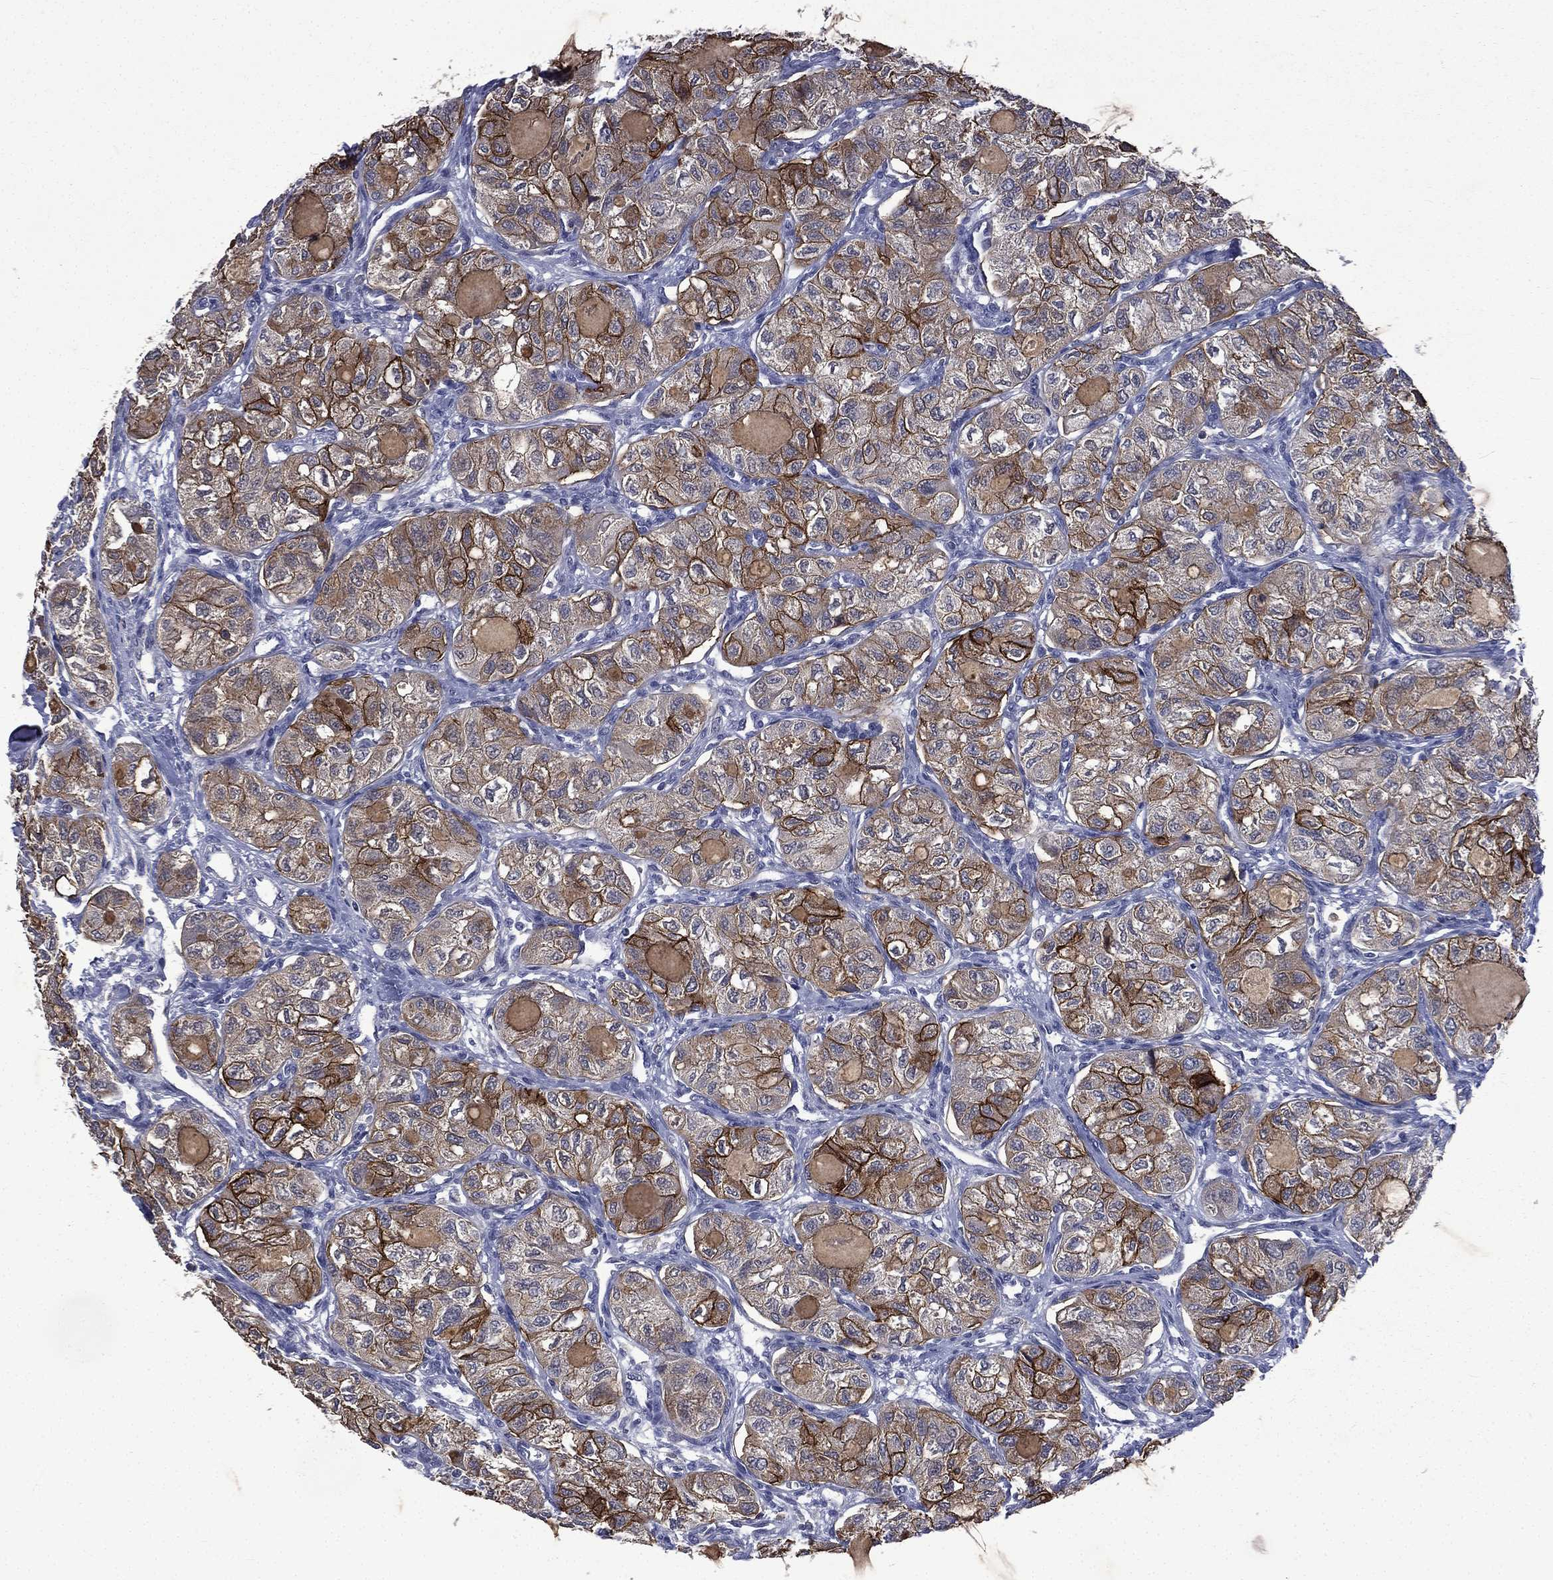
{"staining": {"intensity": "moderate", "quantity": "25%-75%", "location": "cytoplasmic/membranous"}, "tissue": "thyroid cancer", "cell_type": "Tumor cells", "image_type": "cancer", "snomed": [{"axis": "morphology", "description": "Follicular adenoma carcinoma, NOS"}, {"axis": "topography", "description": "Thyroid gland"}], "caption": "IHC micrograph of neoplastic tissue: human follicular adenoma carcinoma (thyroid) stained using immunohistochemistry (IHC) displays medium levels of moderate protein expression localized specifically in the cytoplasmic/membranous of tumor cells, appearing as a cytoplasmic/membranous brown color.", "gene": "CA12", "patient": {"sex": "male", "age": 75}}